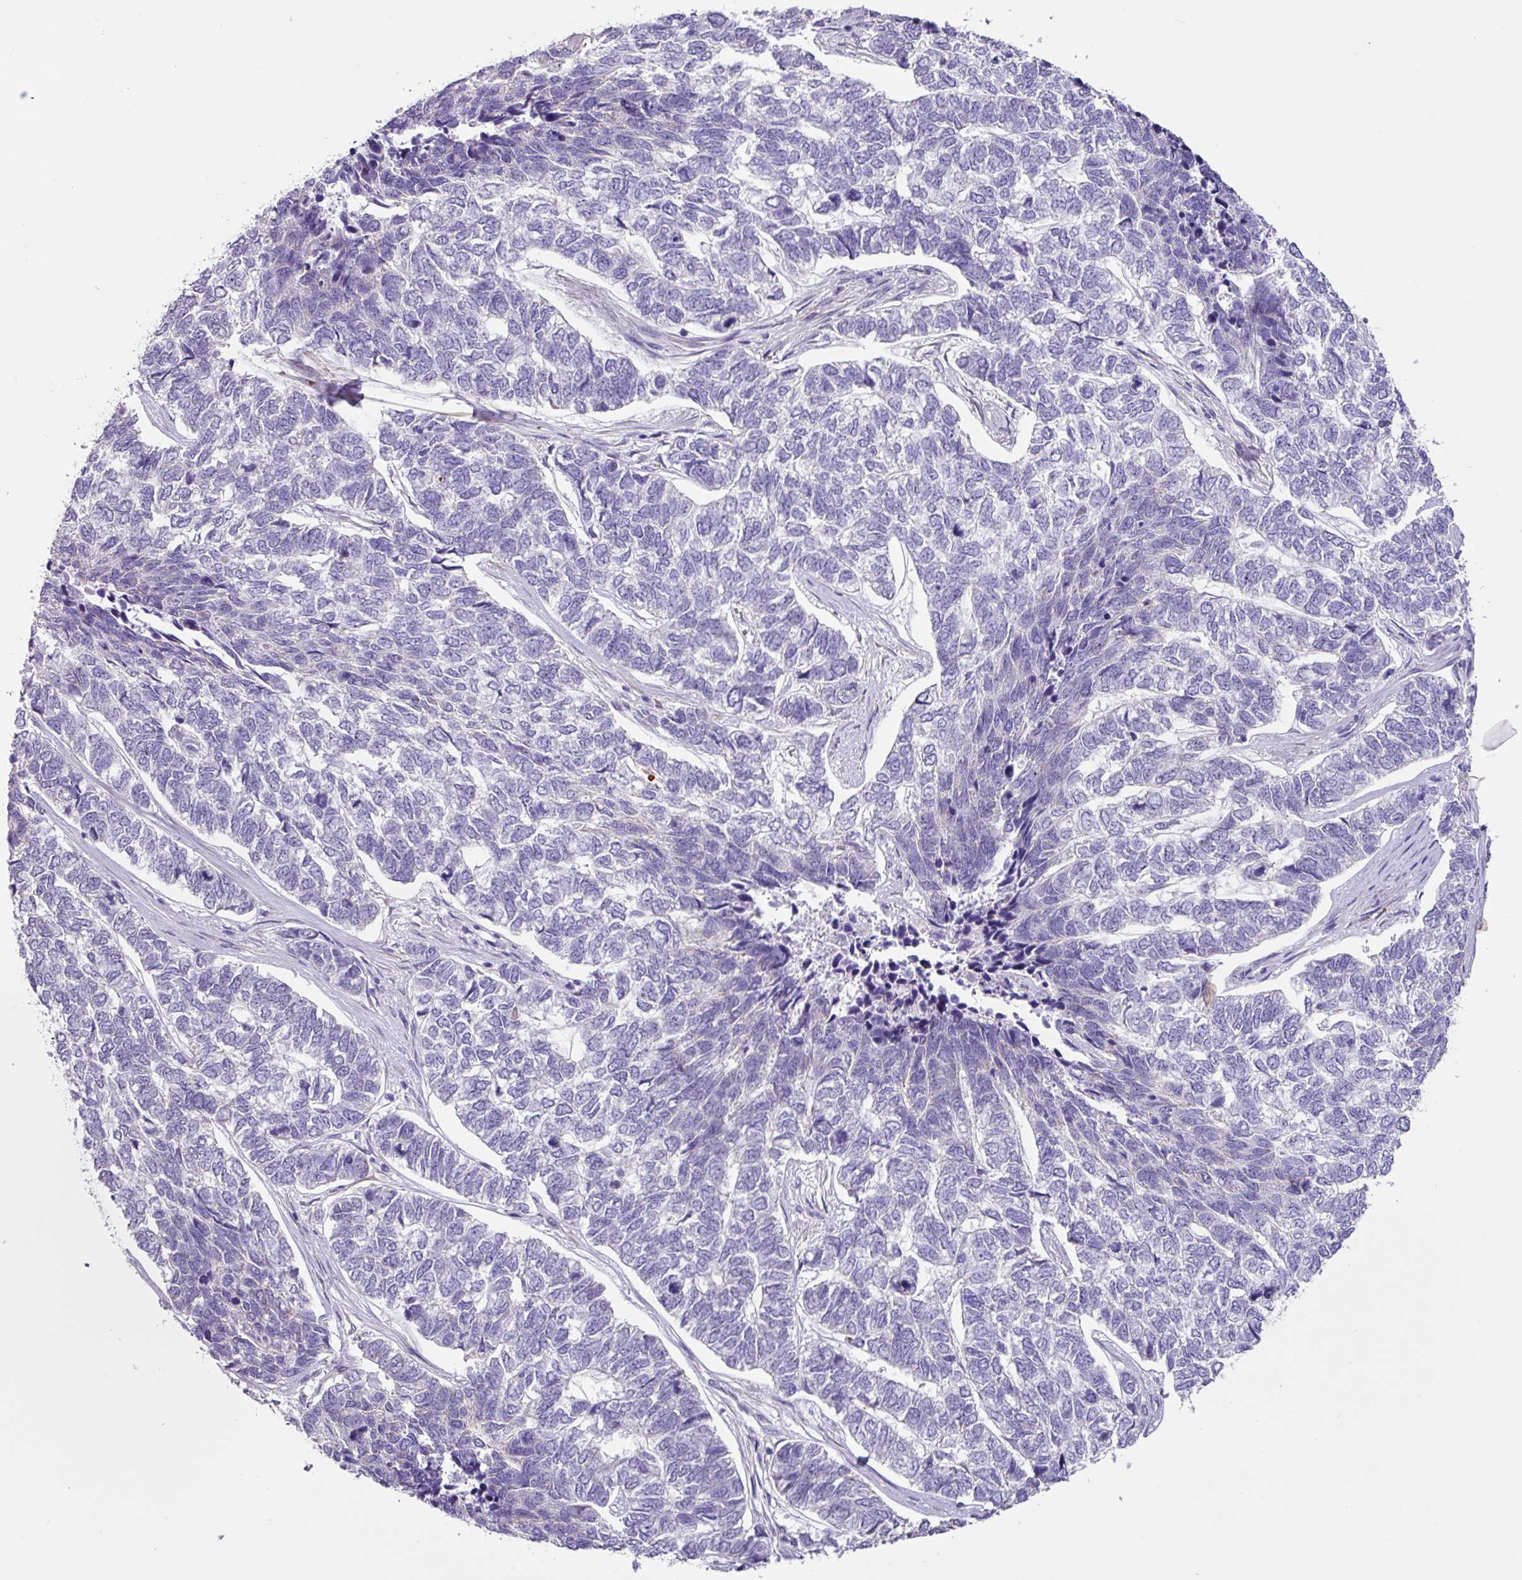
{"staining": {"intensity": "negative", "quantity": "none", "location": "none"}, "tissue": "skin cancer", "cell_type": "Tumor cells", "image_type": "cancer", "snomed": [{"axis": "morphology", "description": "Basal cell carcinoma"}, {"axis": "topography", "description": "Skin"}], "caption": "Immunohistochemistry (IHC) micrograph of neoplastic tissue: human basal cell carcinoma (skin) stained with DAB (3,3'-diaminobenzidine) displays no significant protein staining in tumor cells. (DAB immunohistochemistry visualized using brightfield microscopy, high magnification).", "gene": "OTX1", "patient": {"sex": "female", "age": 65}}